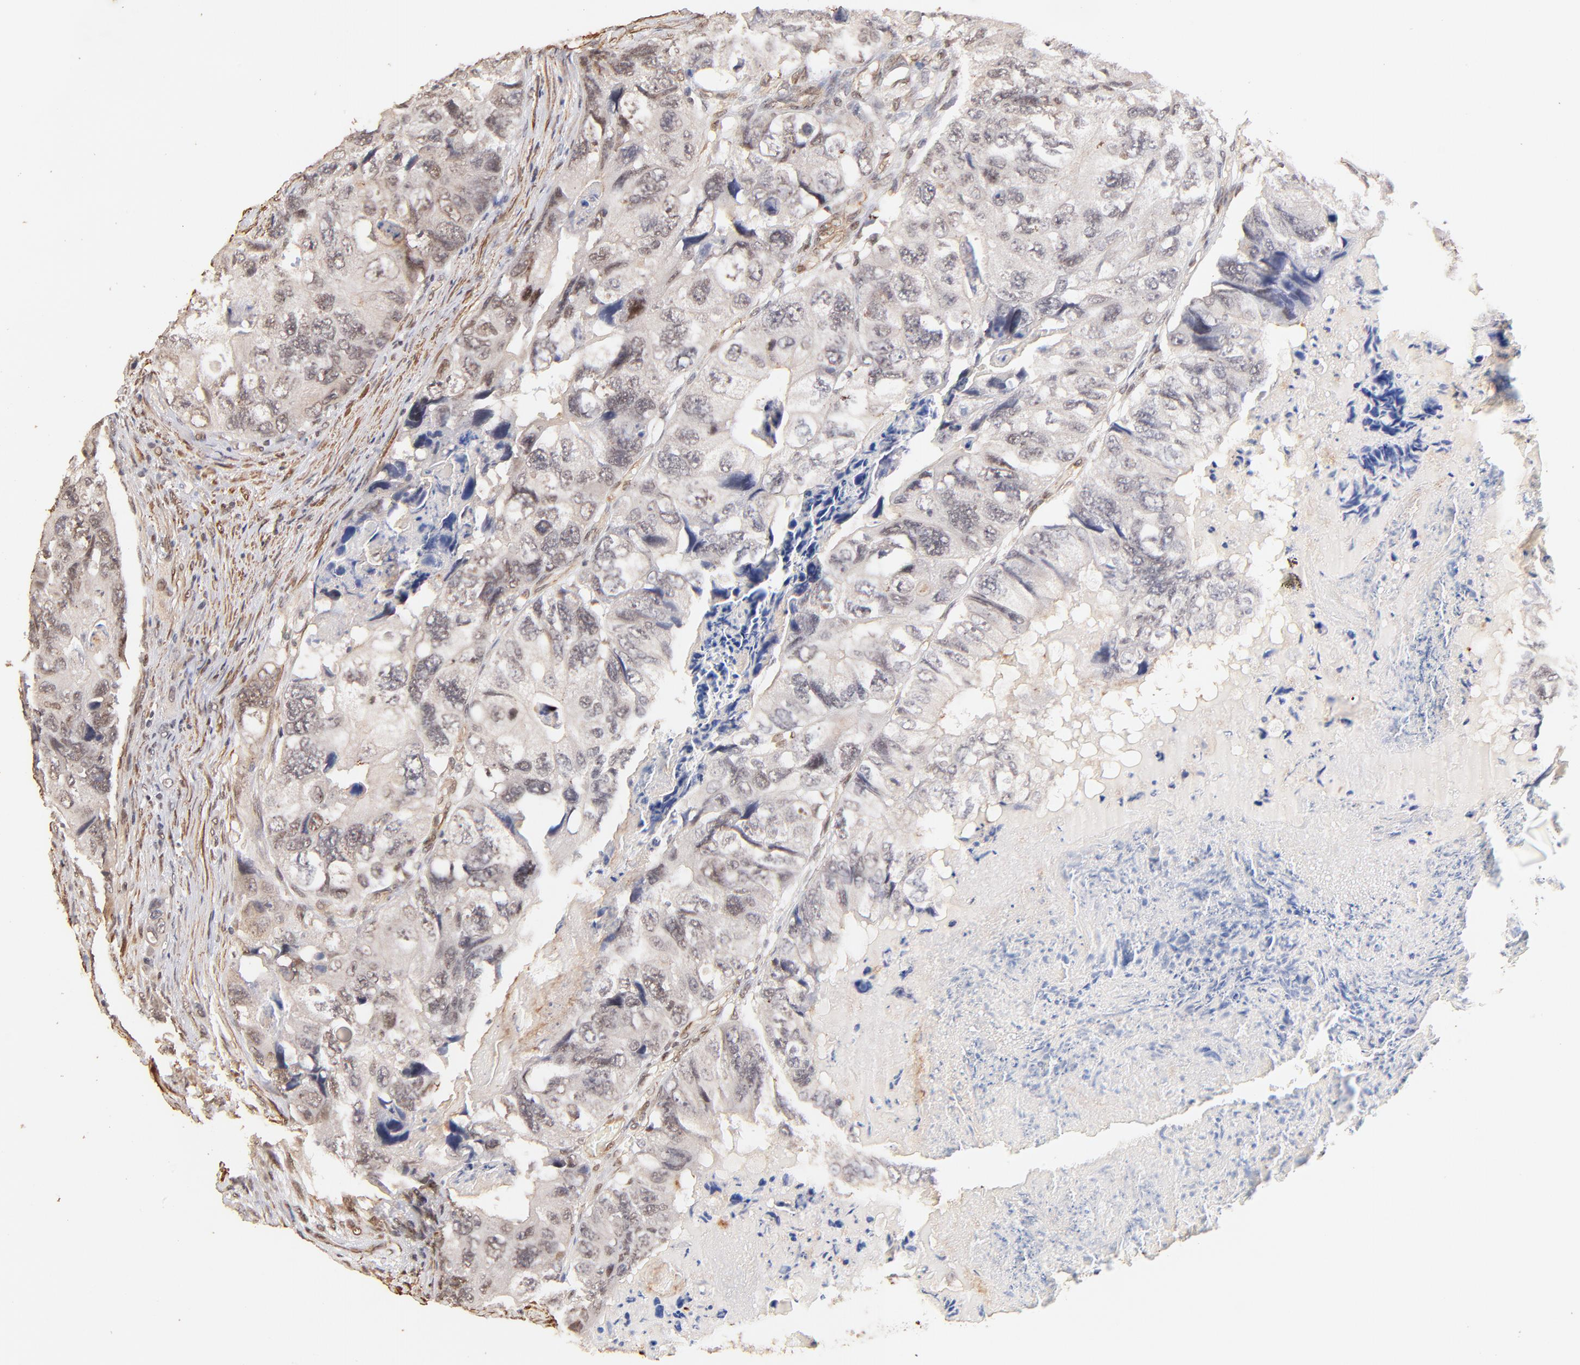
{"staining": {"intensity": "weak", "quantity": "<25%", "location": "nuclear"}, "tissue": "colorectal cancer", "cell_type": "Tumor cells", "image_type": "cancer", "snomed": [{"axis": "morphology", "description": "Adenocarcinoma, NOS"}, {"axis": "topography", "description": "Rectum"}], "caption": "The micrograph demonstrates no significant positivity in tumor cells of colorectal adenocarcinoma.", "gene": "ZFP92", "patient": {"sex": "female", "age": 82}}